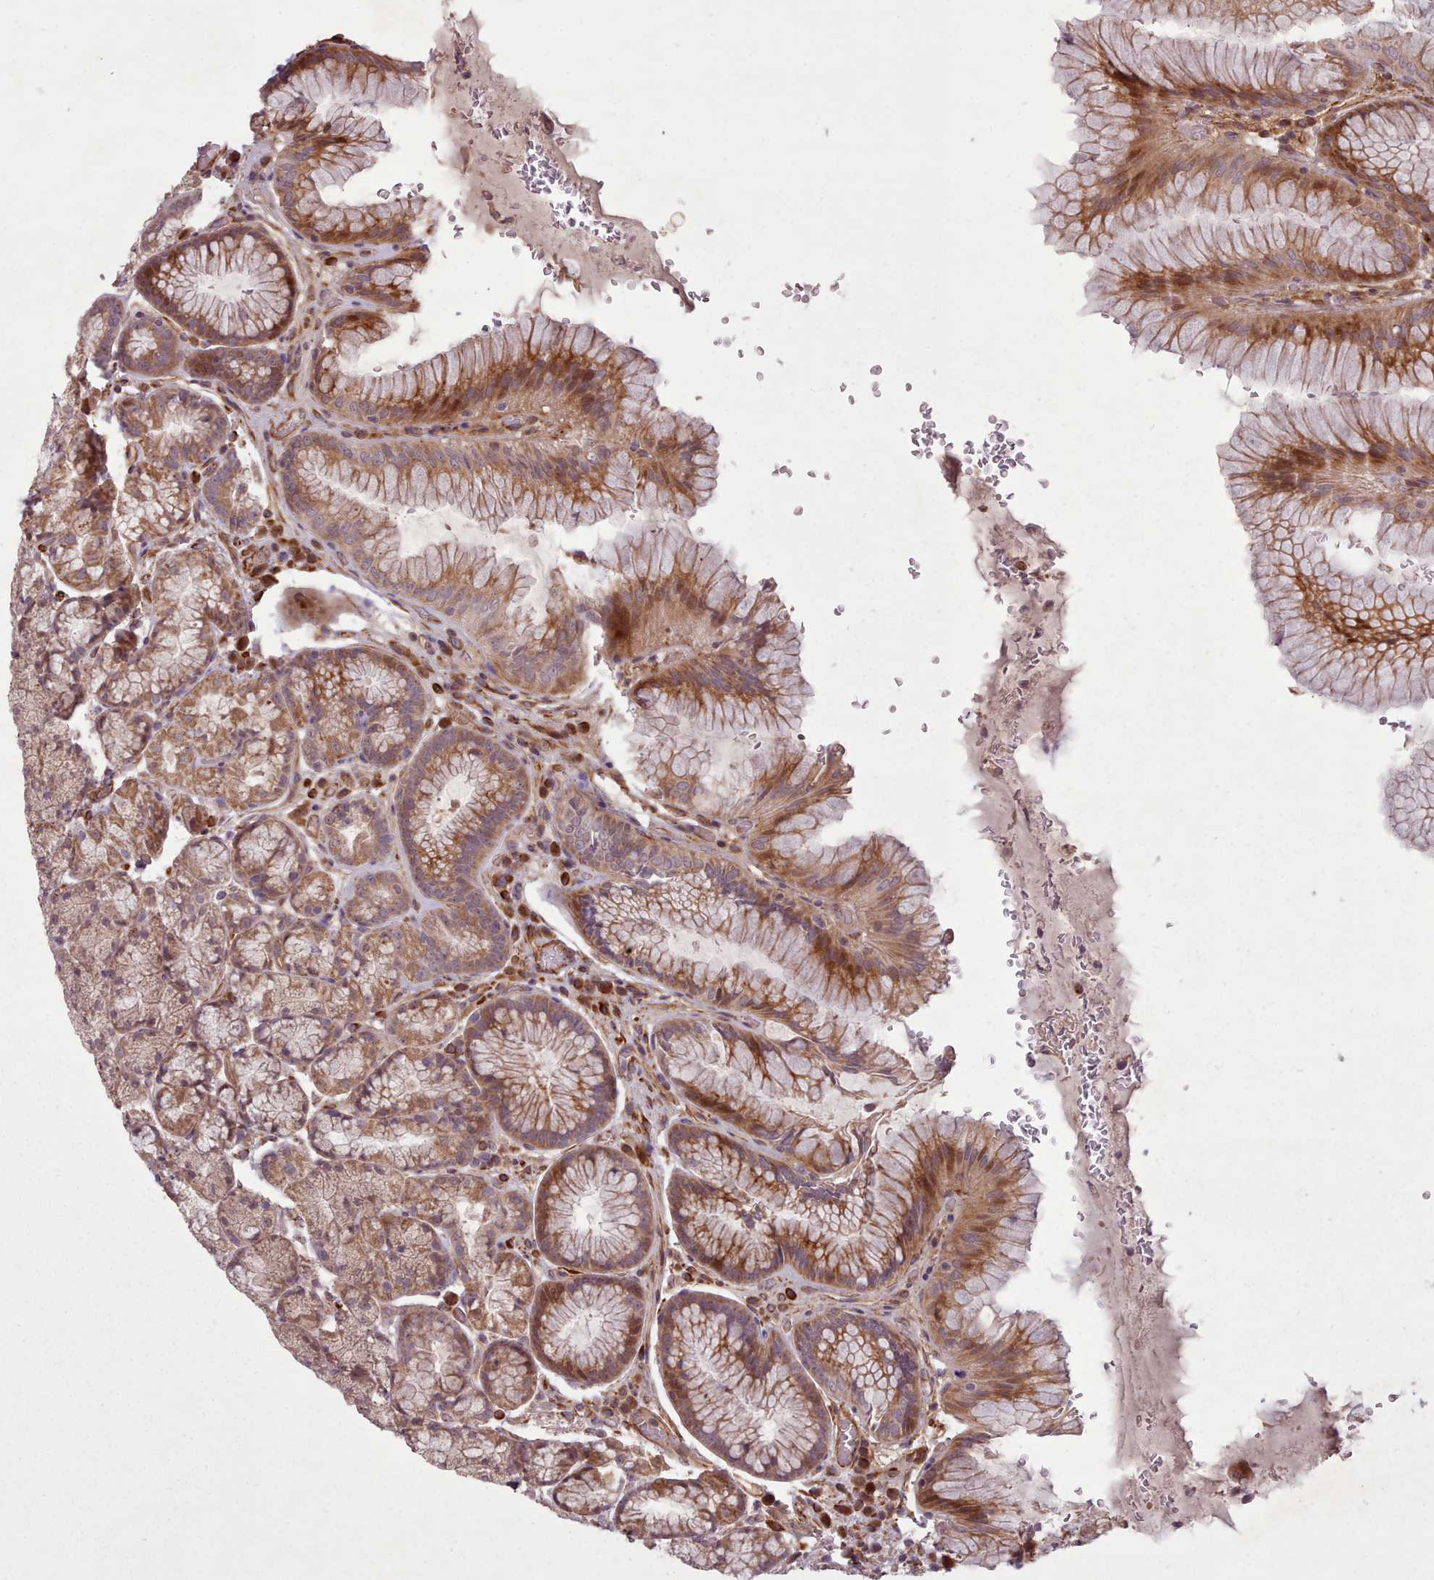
{"staining": {"intensity": "strong", "quantity": ">75%", "location": "cytoplasmic/membranous"}, "tissue": "stomach", "cell_type": "Glandular cells", "image_type": "normal", "snomed": [{"axis": "morphology", "description": "Normal tissue, NOS"}, {"axis": "topography", "description": "Stomach"}], "caption": "Human stomach stained for a protein (brown) displays strong cytoplasmic/membranous positive positivity in approximately >75% of glandular cells.", "gene": "GBGT1", "patient": {"sex": "male", "age": 63}}